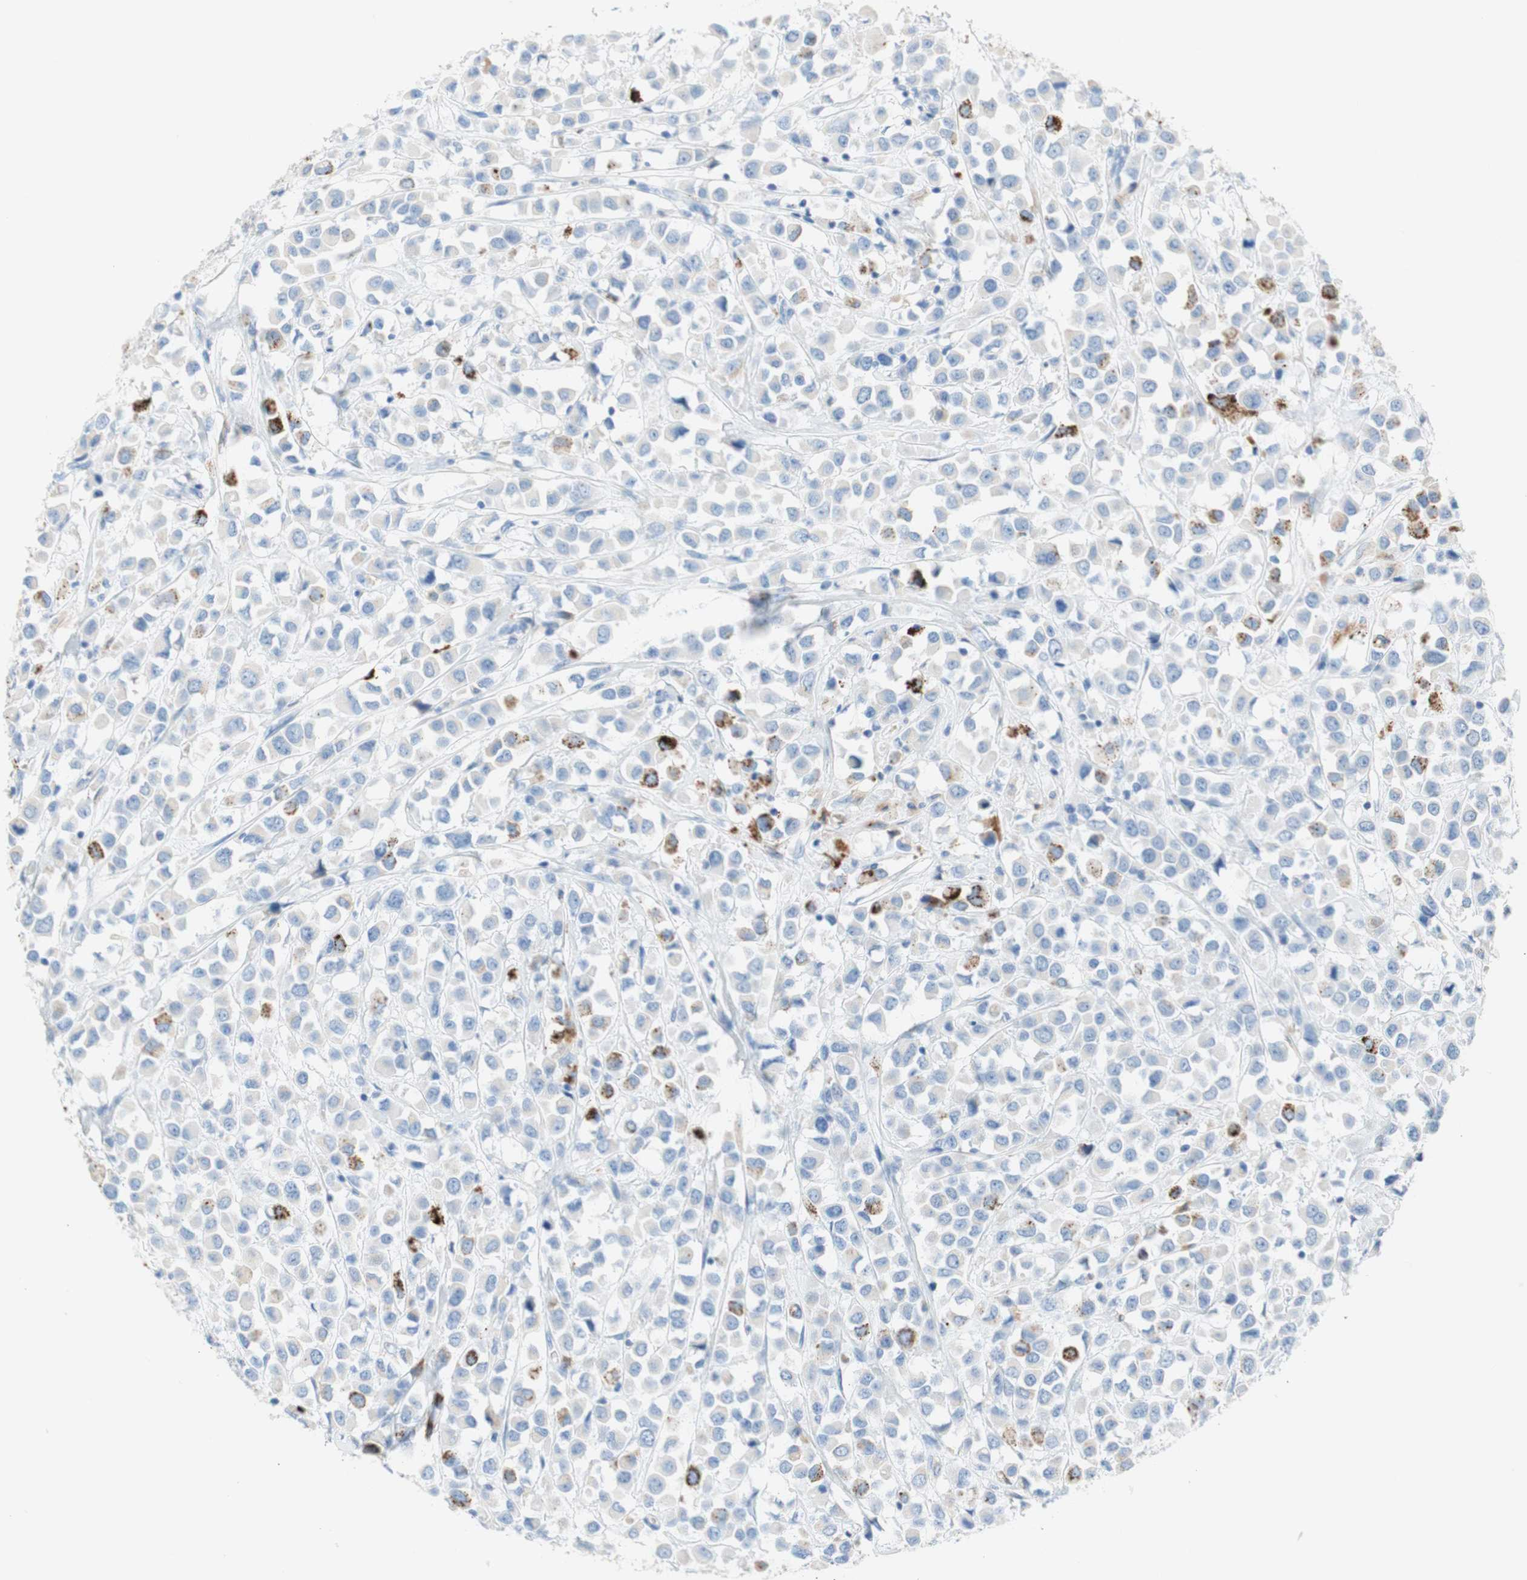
{"staining": {"intensity": "moderate", "quantity": "<25%", "location": "cytoplasmic/membranous"}, "tissue": "breast cancer", "cell_type": "Tumor cells", "image_type": "cancer", "snomed": [{"axis": "morphology", "description": "Duct carcinoma"}, {"axis": "topography", "description": "Breast"}], "caption": "This image exhibits infiltrating ductal carcinoma (breast) stained with immunohistochemistry to label a protein in brown. The cytoplasmic/membranous of tumor cells show moderate positivity for the protein. Nuclei are counter-stained blue.", "gene": "CEACAM1", "patient": {"sex": "female", "age": 61}}